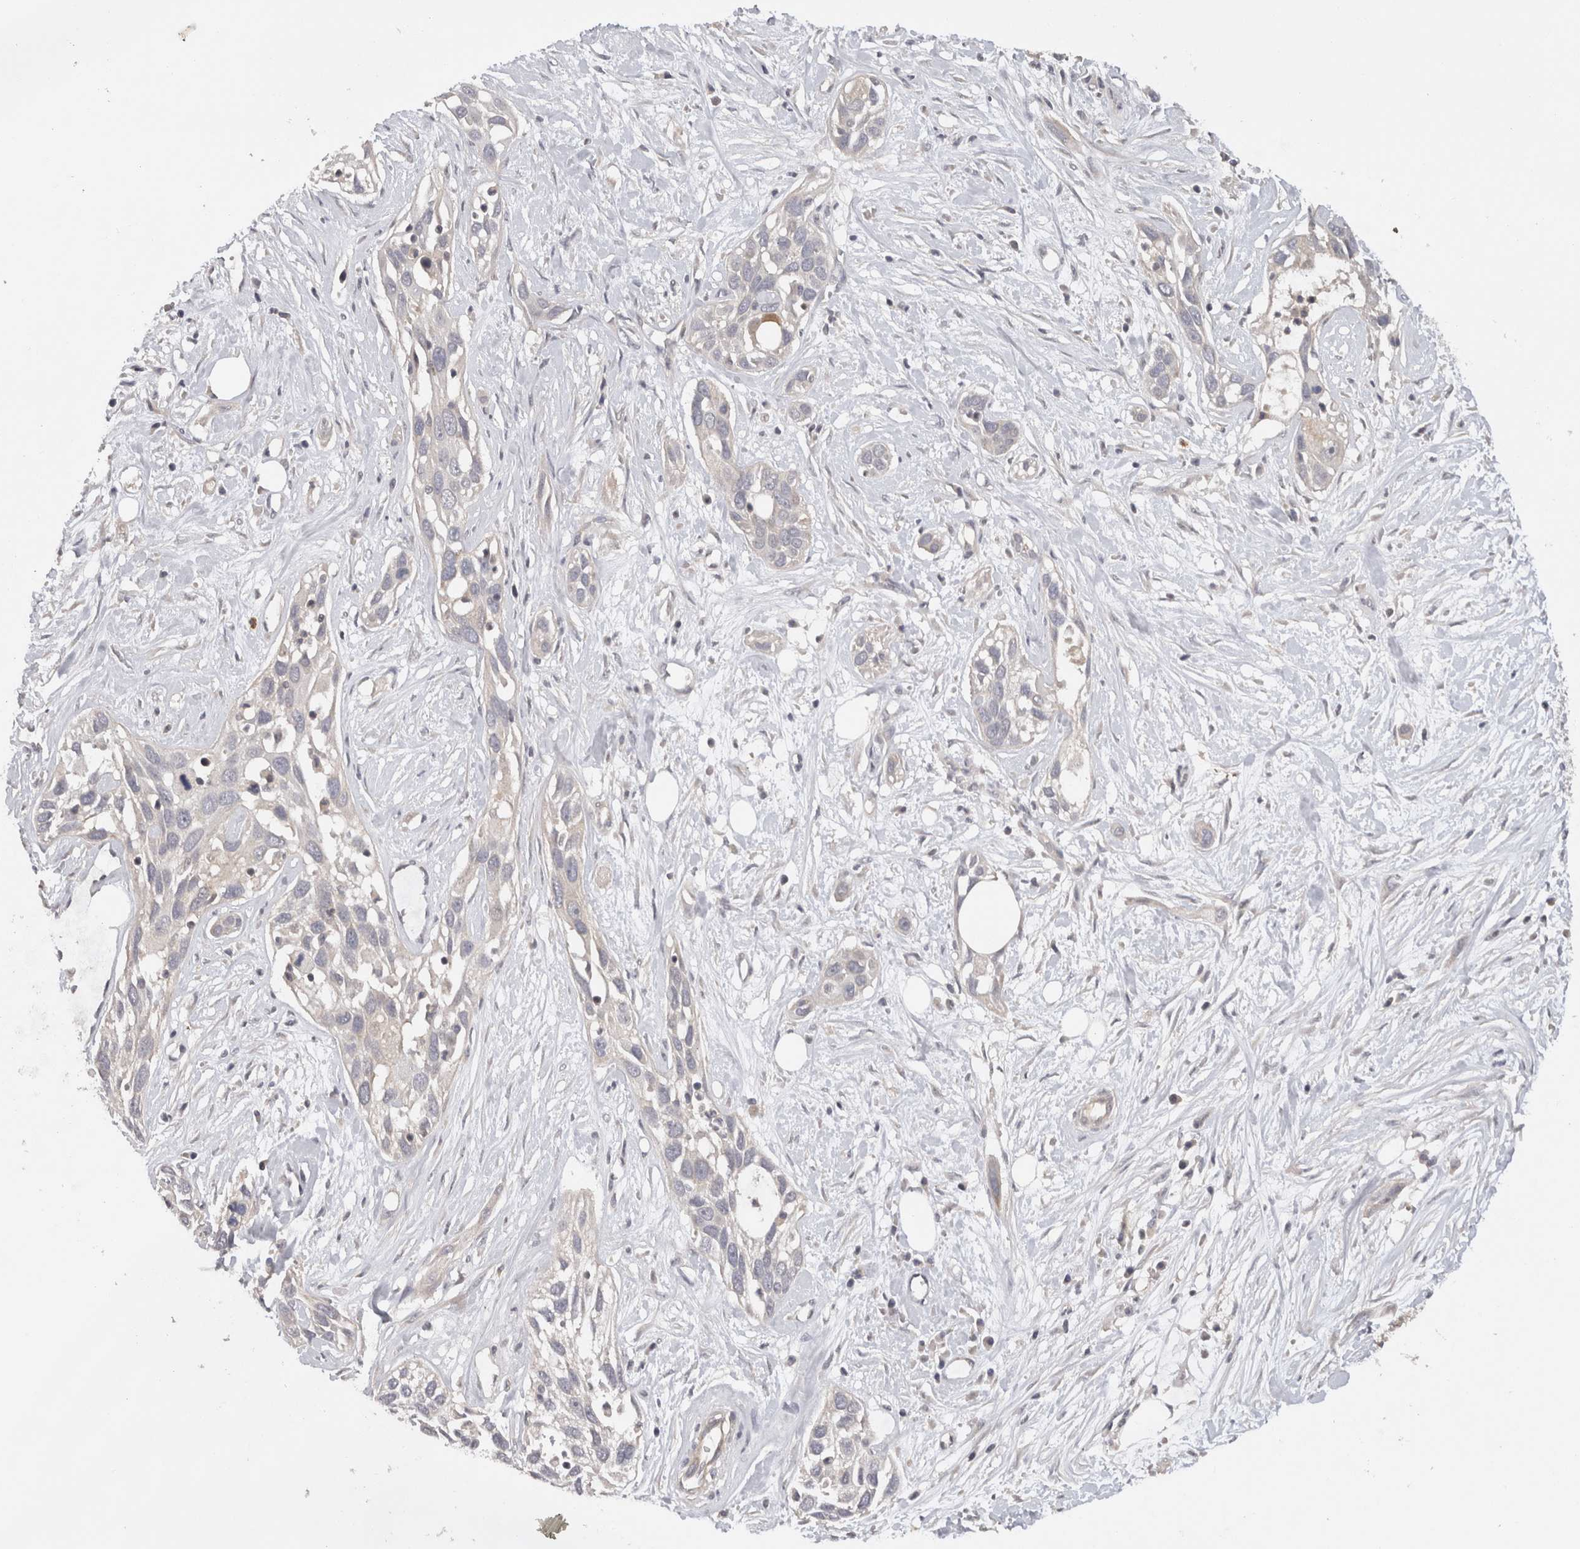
{"staining": {"intensity": "negative", "quantity": "none", "location": "none"}, "tissue": "pancreatic cancer", "cell_type": "Tumor cells", "image_type": "cancer", "snomed": [{"axis": "morphology", "description": "Adenocarcinoma, NOS"}, {"axis": "topography", "description": "Pancreas"}], "caption": "This is an immunohistochemistry histopathology image of pancreatic adenocarcinoma. There is no staining in tumor cells.", "gene": "ACAT2", "patient": {"sex": "female", "age": 60}}